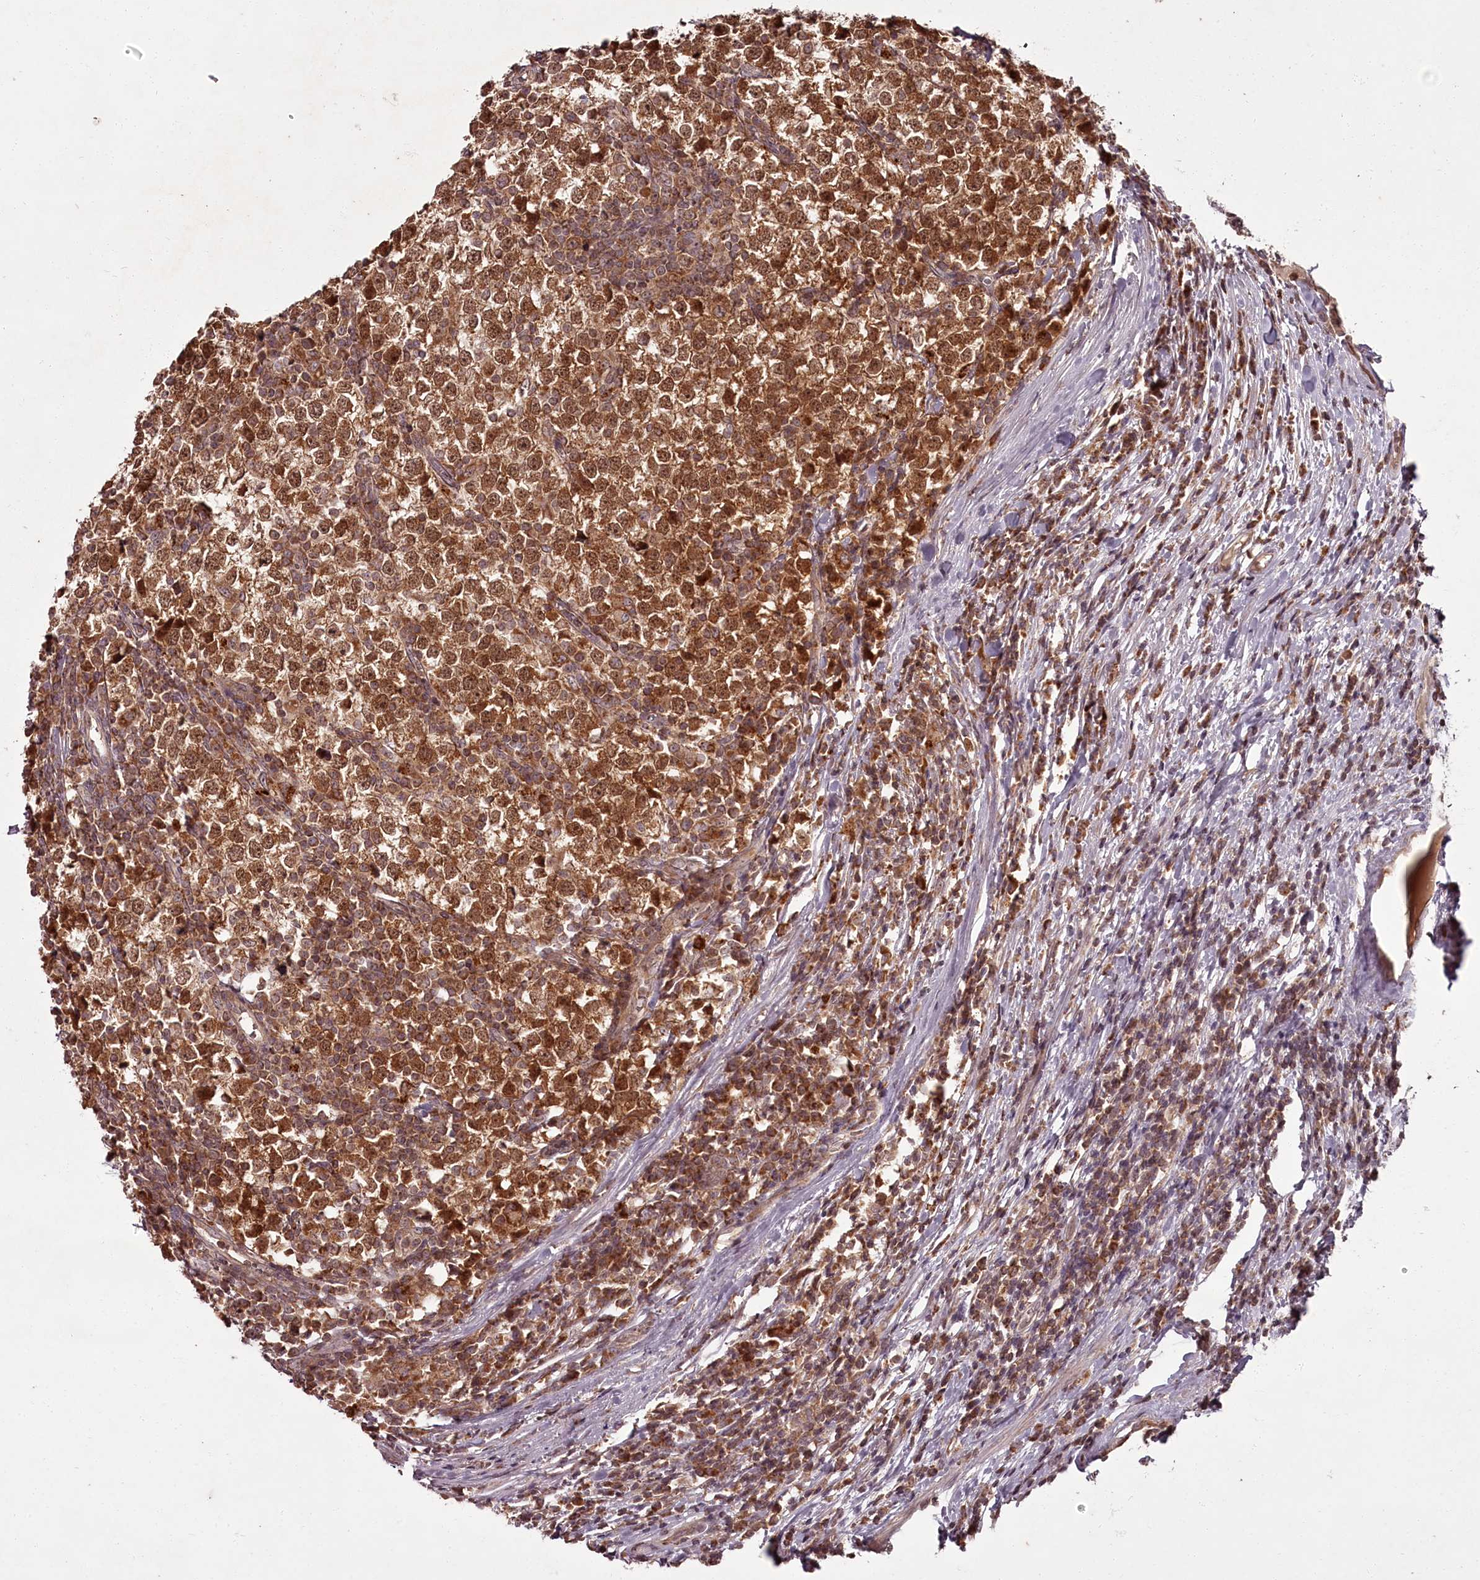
{"staining": {"intensity": "moderate", "quantity": ">75%", "location": "cytoplasmic/membranous,nuclear"}, "tissue": "testis cancer", "cell_type": "Tumor cells", "image_type": "cancer", "snomed": [{"axis": "morphology", "description": "Seminoma, NOS"}, {"axis": "topography", "description": "Testis"}], "caption": "IHC of human testis seminoma exhibits medium levels of moderate cytoplasmic/membranous and nuclear expression in approximately >75% of tumor cells. (Brightfield microscopy of DAB IHC at high magnification).", "gene": "PCBP2", "patient": {"sex": "male", "age": 65}}